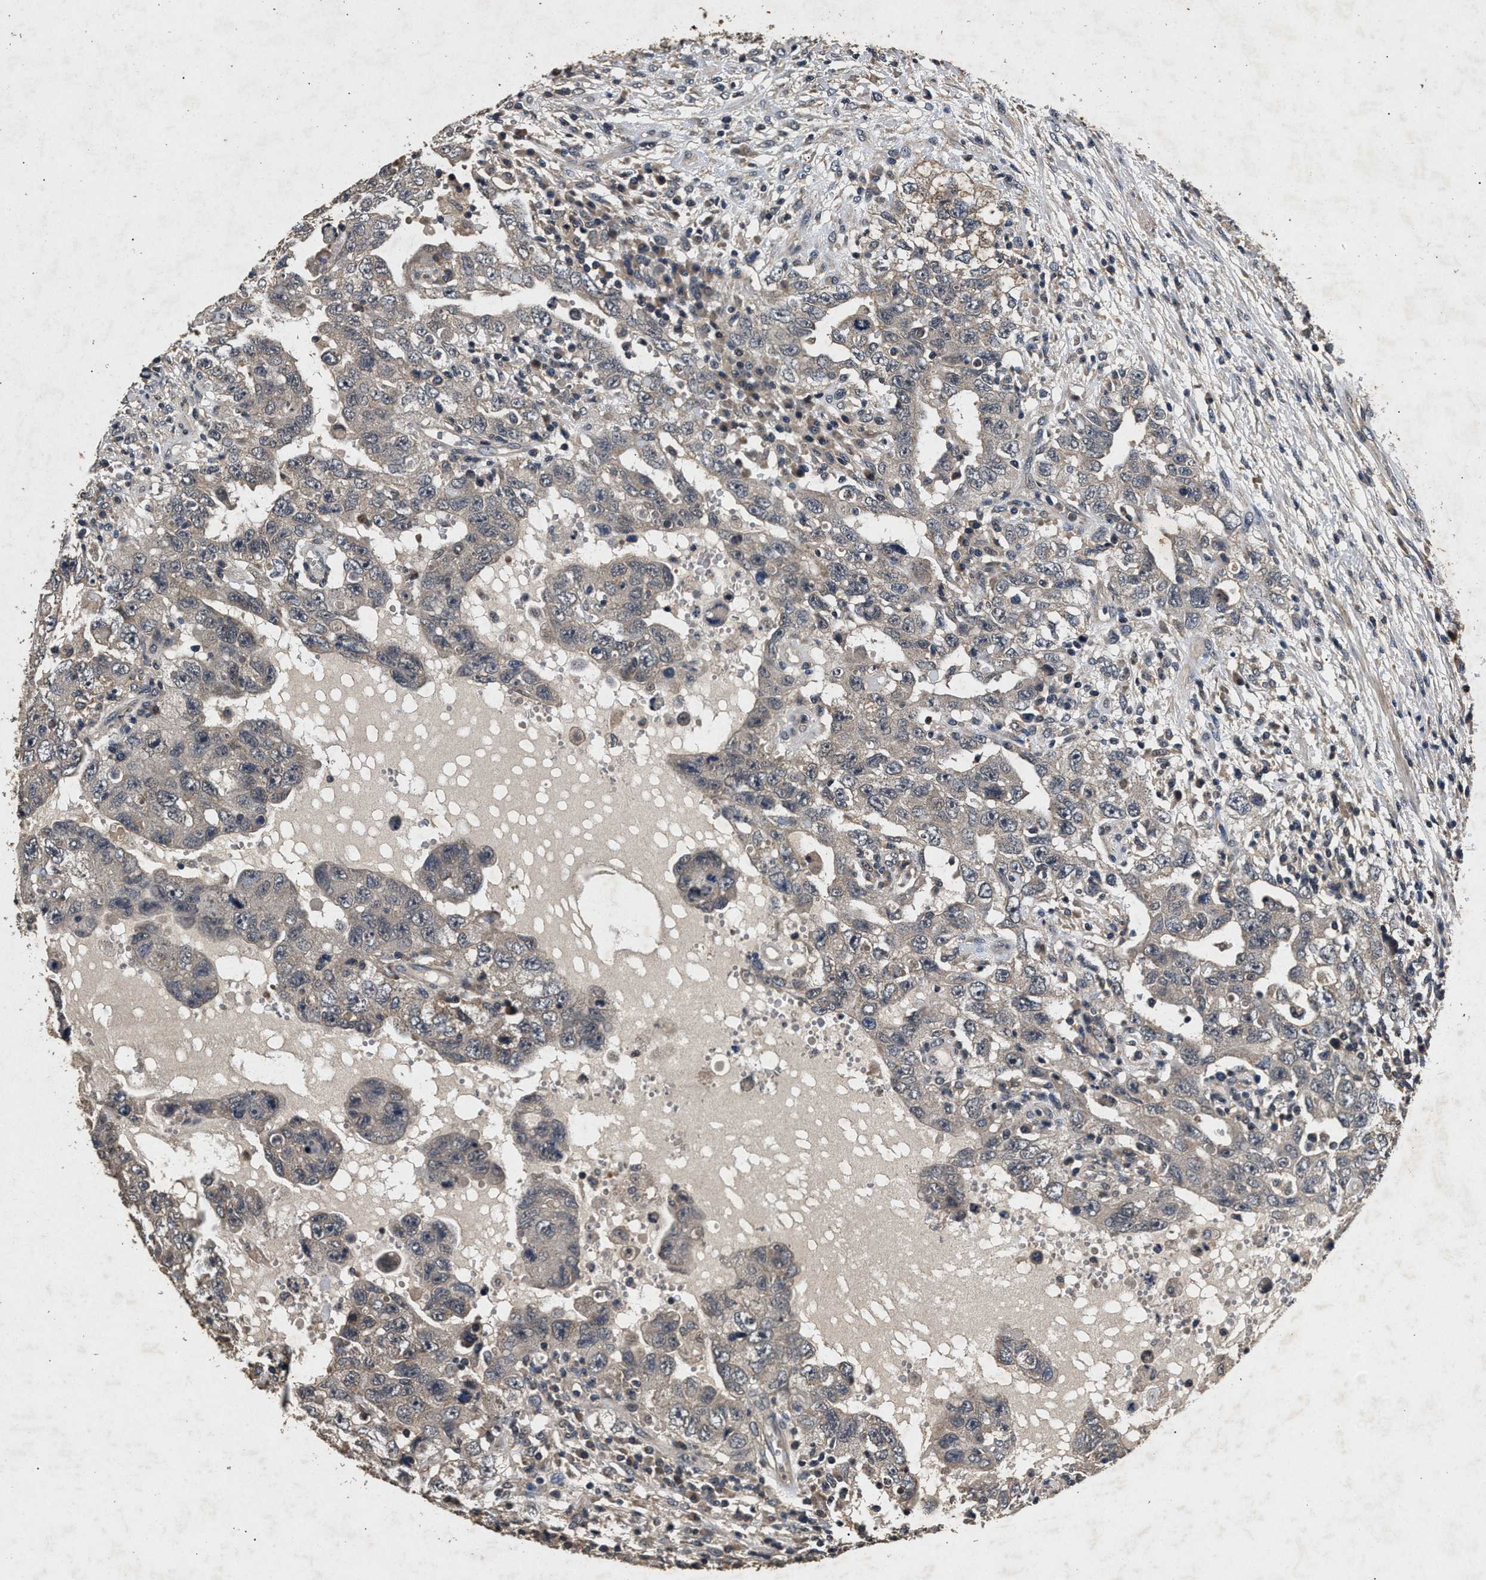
{"staining": {"intensity": "negative", "quantity": "none", "location": "none"}, "tissue": "testis cancer", "cell_type": "Tumor cells", "image_type": "cancer", "snomed": [{"axis": "morphology", "description": "Carcinoma, Embryonal, NOS"}, {"axis": "topography", "description": "Testis"}], "caption": "Immunohistochemistry (IHC) micrograph of neoplastic tissue: human testis cancer (embryonal carcinoma) stained with DAB (3,3'-diaminobenzidine) reveals no significant protein positivity in tumor cells. (IHC, brightfield microscopy, high magnification).", "gene": "PPP1CC", "patient": {"sex": "male", "age": 26}}